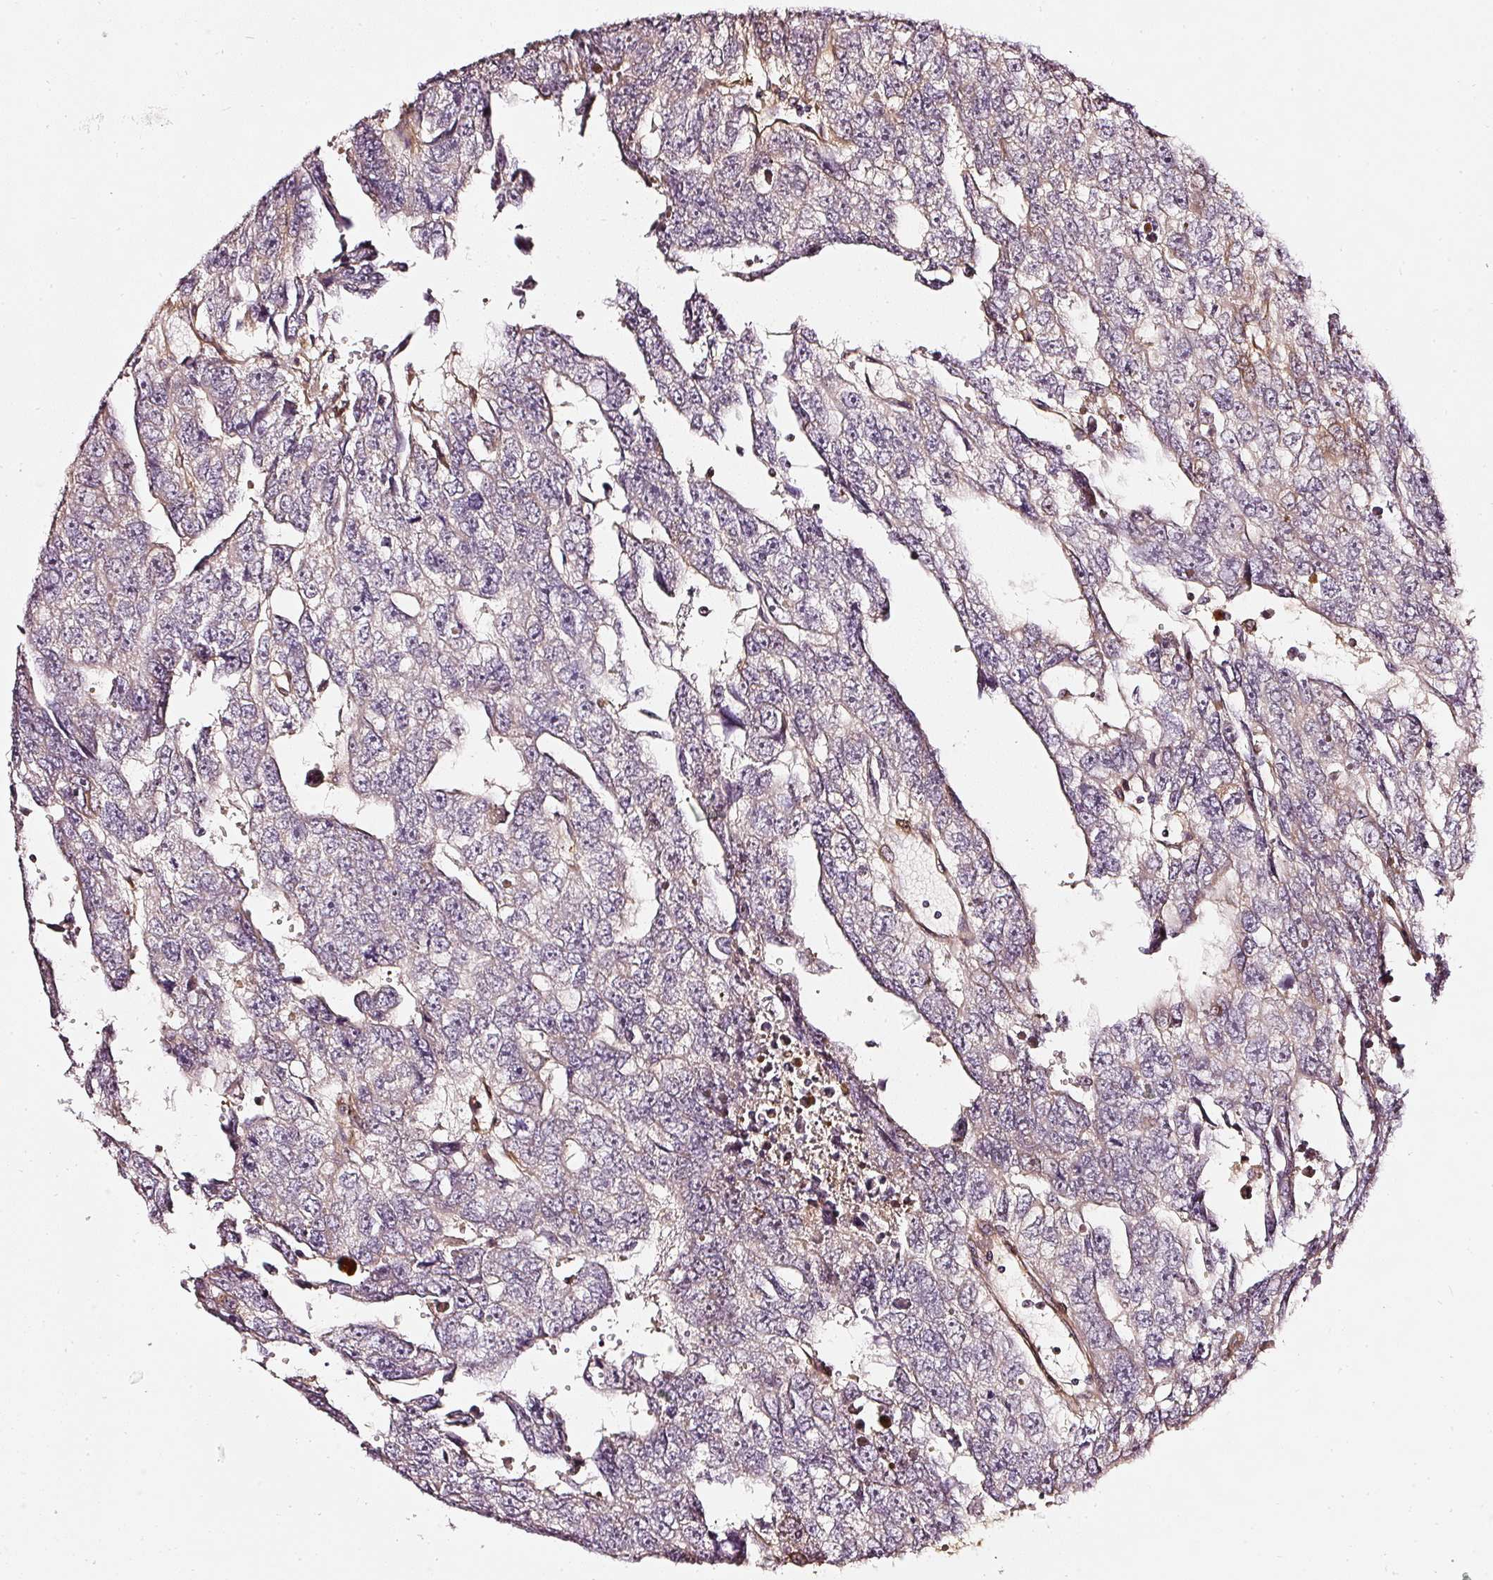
{"staining": {"intensity": "weak", "quantity": "25%-75%", "location": "cytoplasmic/membranous"}, "tissue": "testis cancer", "cell_type": "Tumor cells", "image_type": "cancer", "snomed": [{"axis": "morphology", "description": "Carcinoma, Embryonal, NOS"}, {"axis": "topography", "description": "Testis"}], "caption": "The immunohistochemical stain shows weak cytoplasmic/membranous staining in tumor cells of testis cancer tissue. Ihc stains the protein in brown and the nuclei are stained blue.", "gene": "ASMTL", "patient": {"sex": "male", "age": 20}}